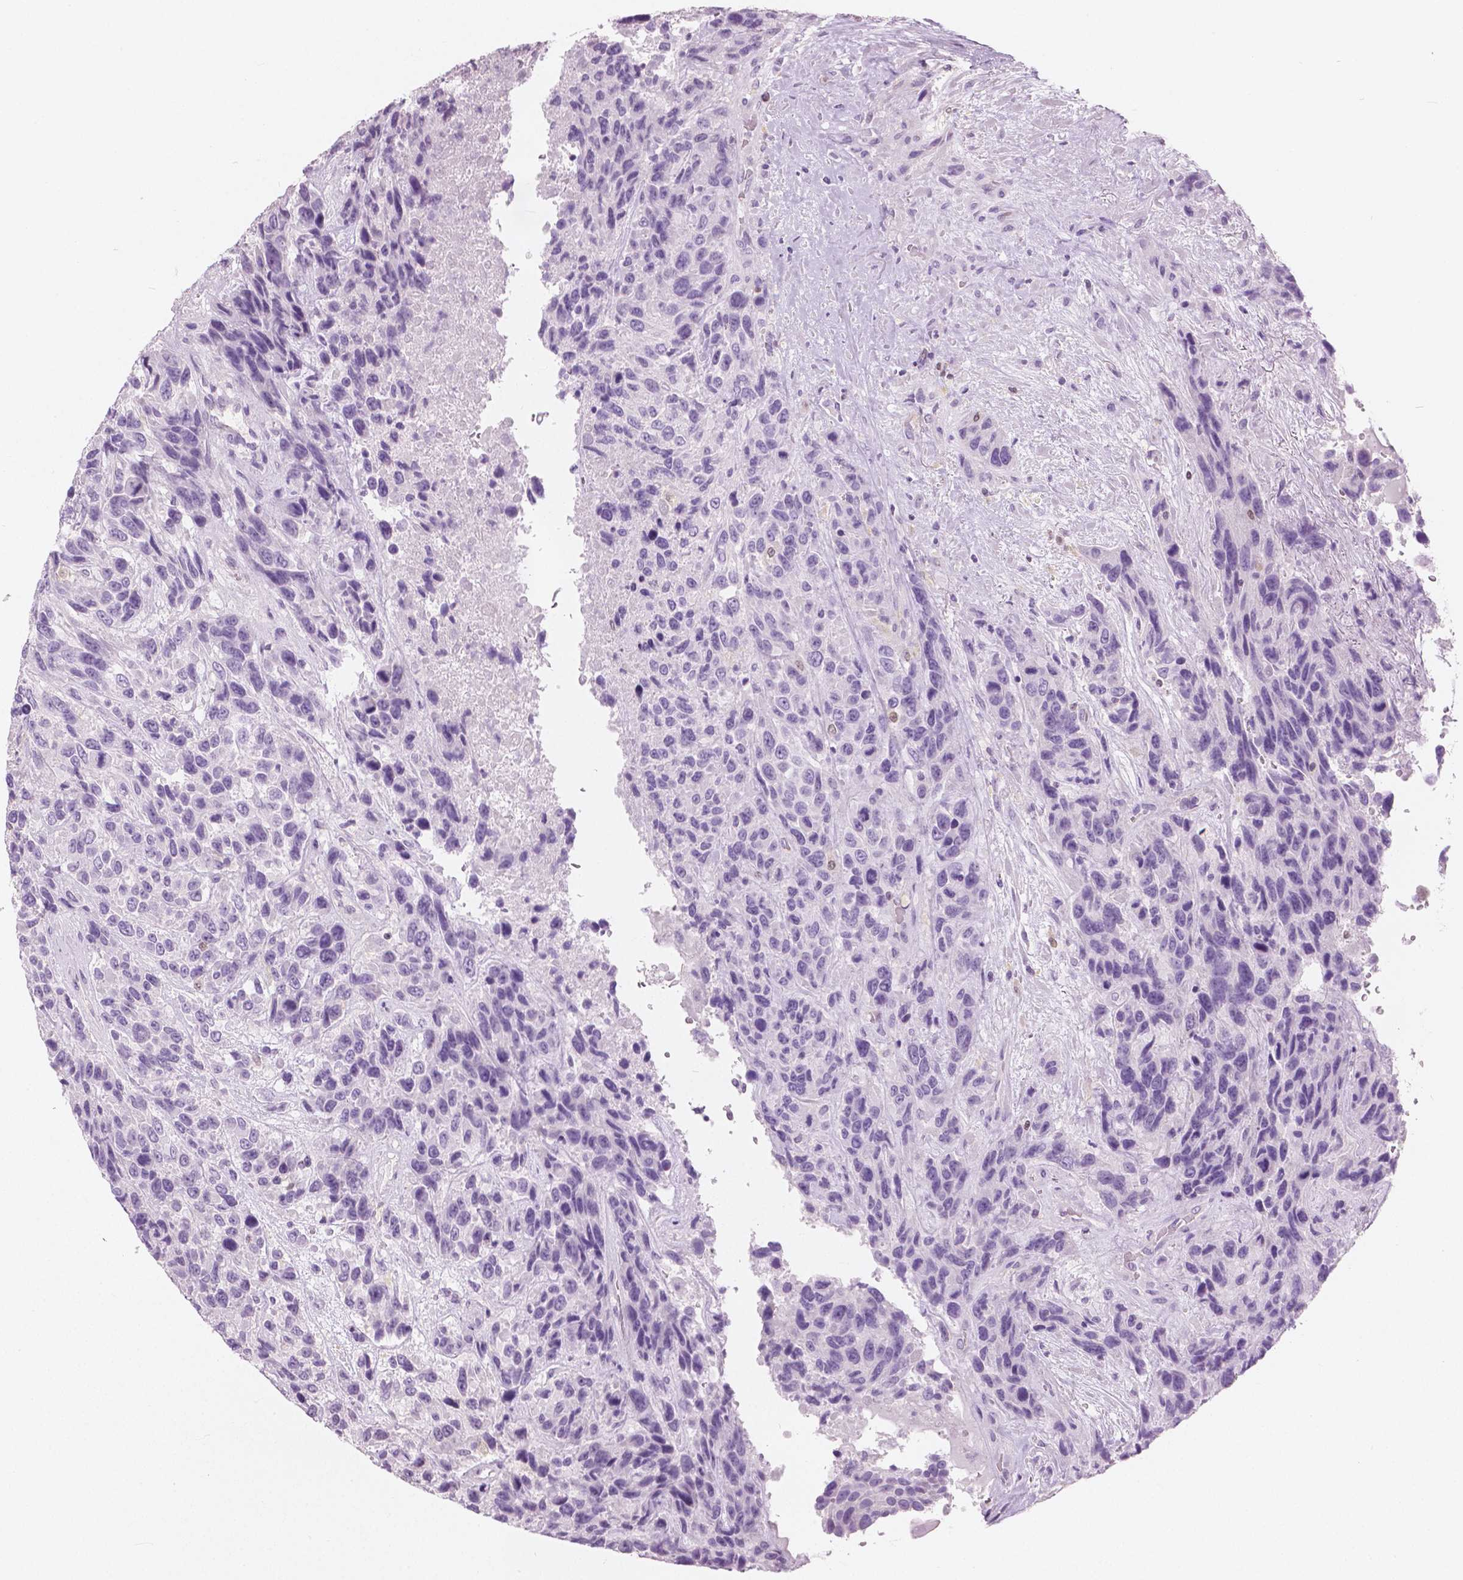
{"staining": {"intensity": "negative", "quantity": "none", "location": "none"}, "tissue": "urothelial cancer", "cell_type": "Tumor cells", "image_type": "cancer", "snomed": [{"axis": "morphology", "description": "Urothelial carcinoma, High grade"}, {"axis": "topography", "description": "Urinary bladder"}], "caption": "Image shows no significant protein positivity in tumor cells of urothelial carcinoma (high-grade).", "gene": "GALM", "patient": {"sex": "female", "age": 70}}